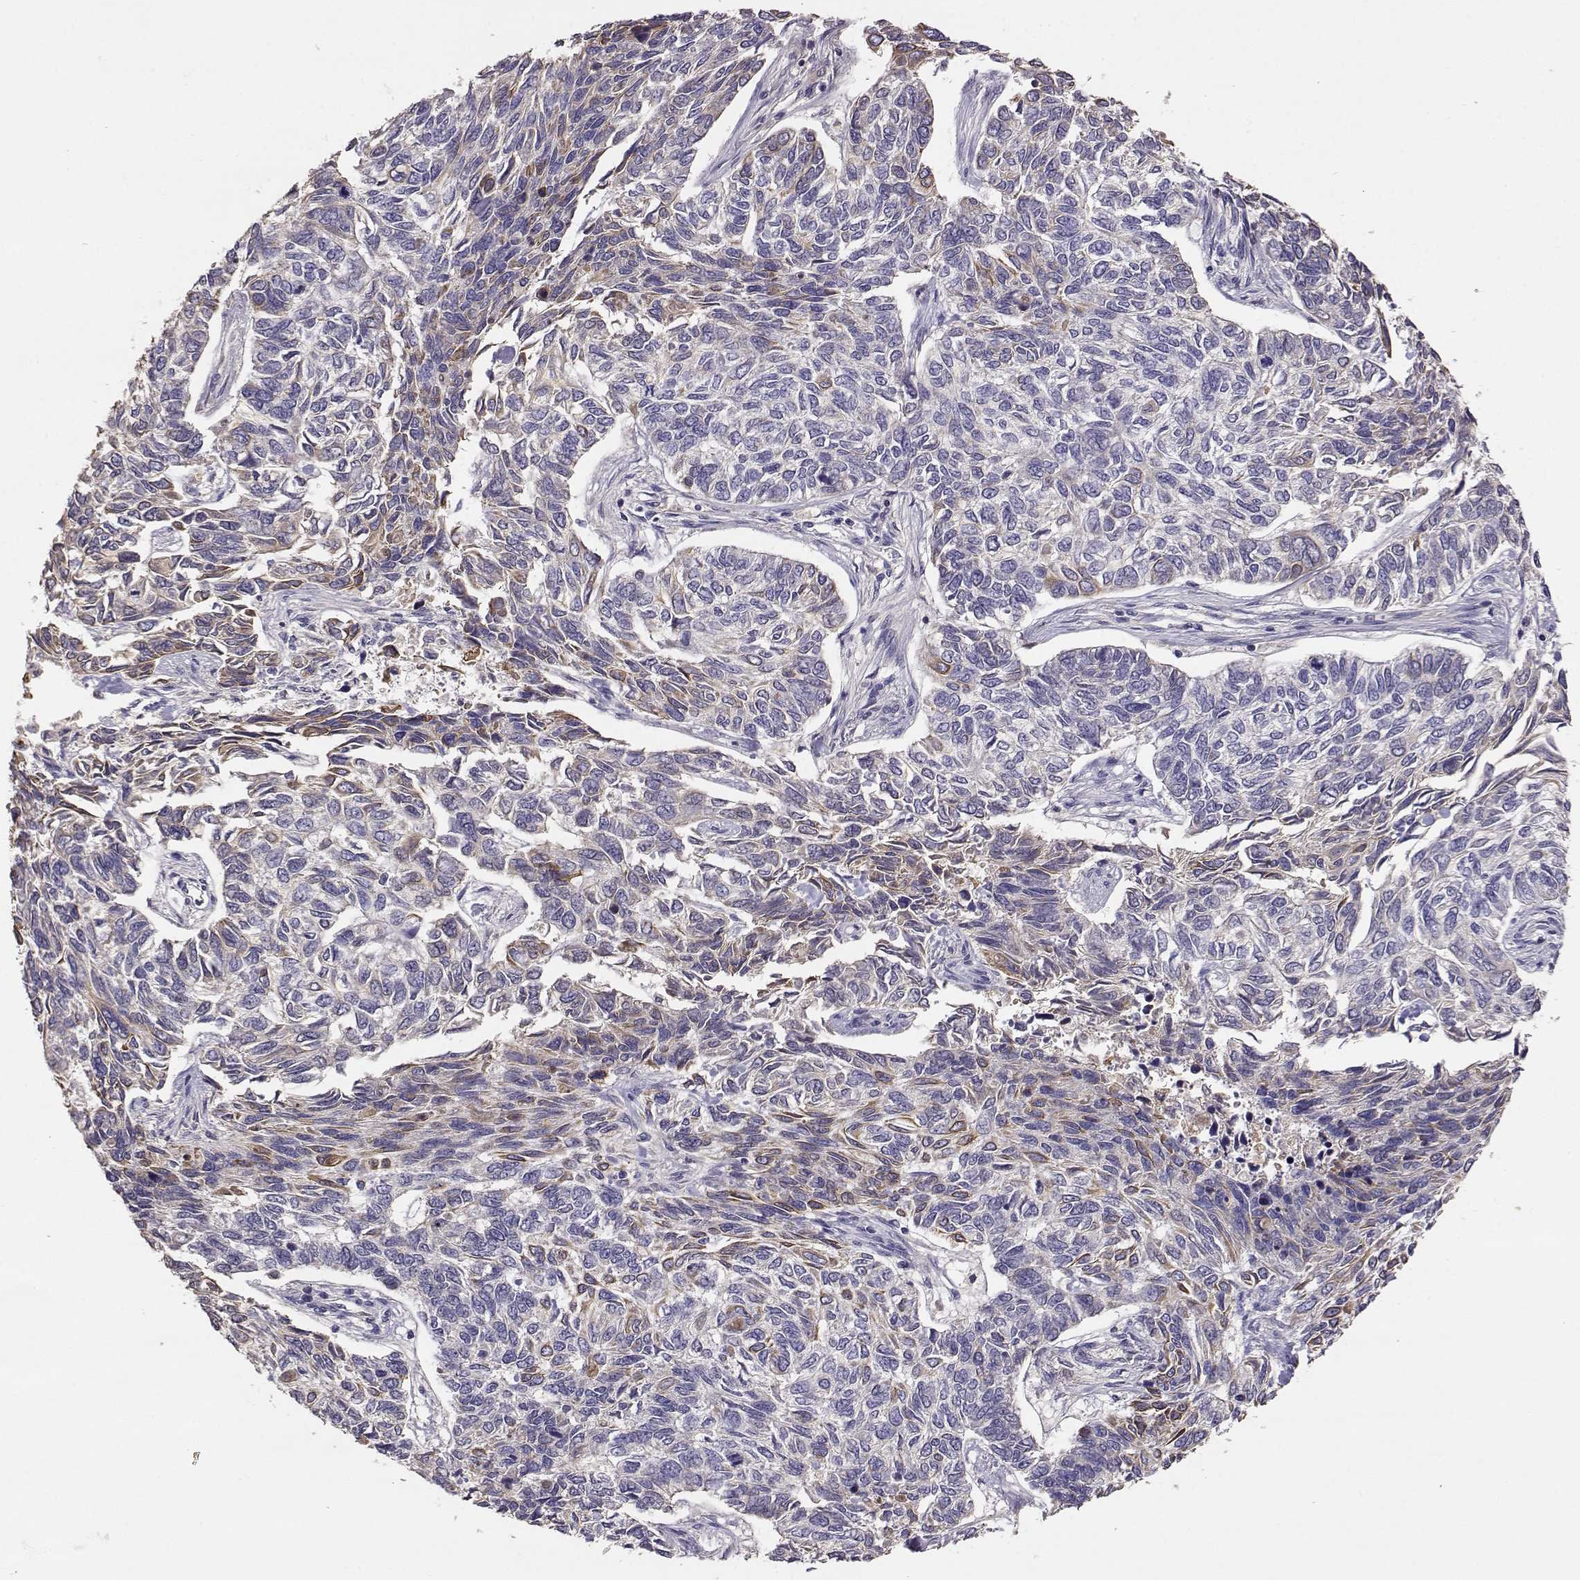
{"staining": {"intensity": "moderate", "quantity": "<25%", "location": "cytoplasmic/membranous"}, "tissue": "skin cancer", "cell_type": "Tumor cells", "image_type": "cancer", "snomed": [{"axis": "morphology", "description": "Basal cell carcinoma"}, {"axis": "topography", "description": "Skin"}], "caption": "The photomicrograph shows a brown stain indicating the presence of a protein in the cytoplasmic/membranous of tumor cells in basal cell carcinoma (skin). The staining was performed using DAB (3,3'-diaminobenzidine) to visualize the protein expression in brown, while the nuclei were stained in blue with hematoxylin (Magnification: 20x).", "gene": "TACR1", "patient": {"sex": "female", "age": 65}}